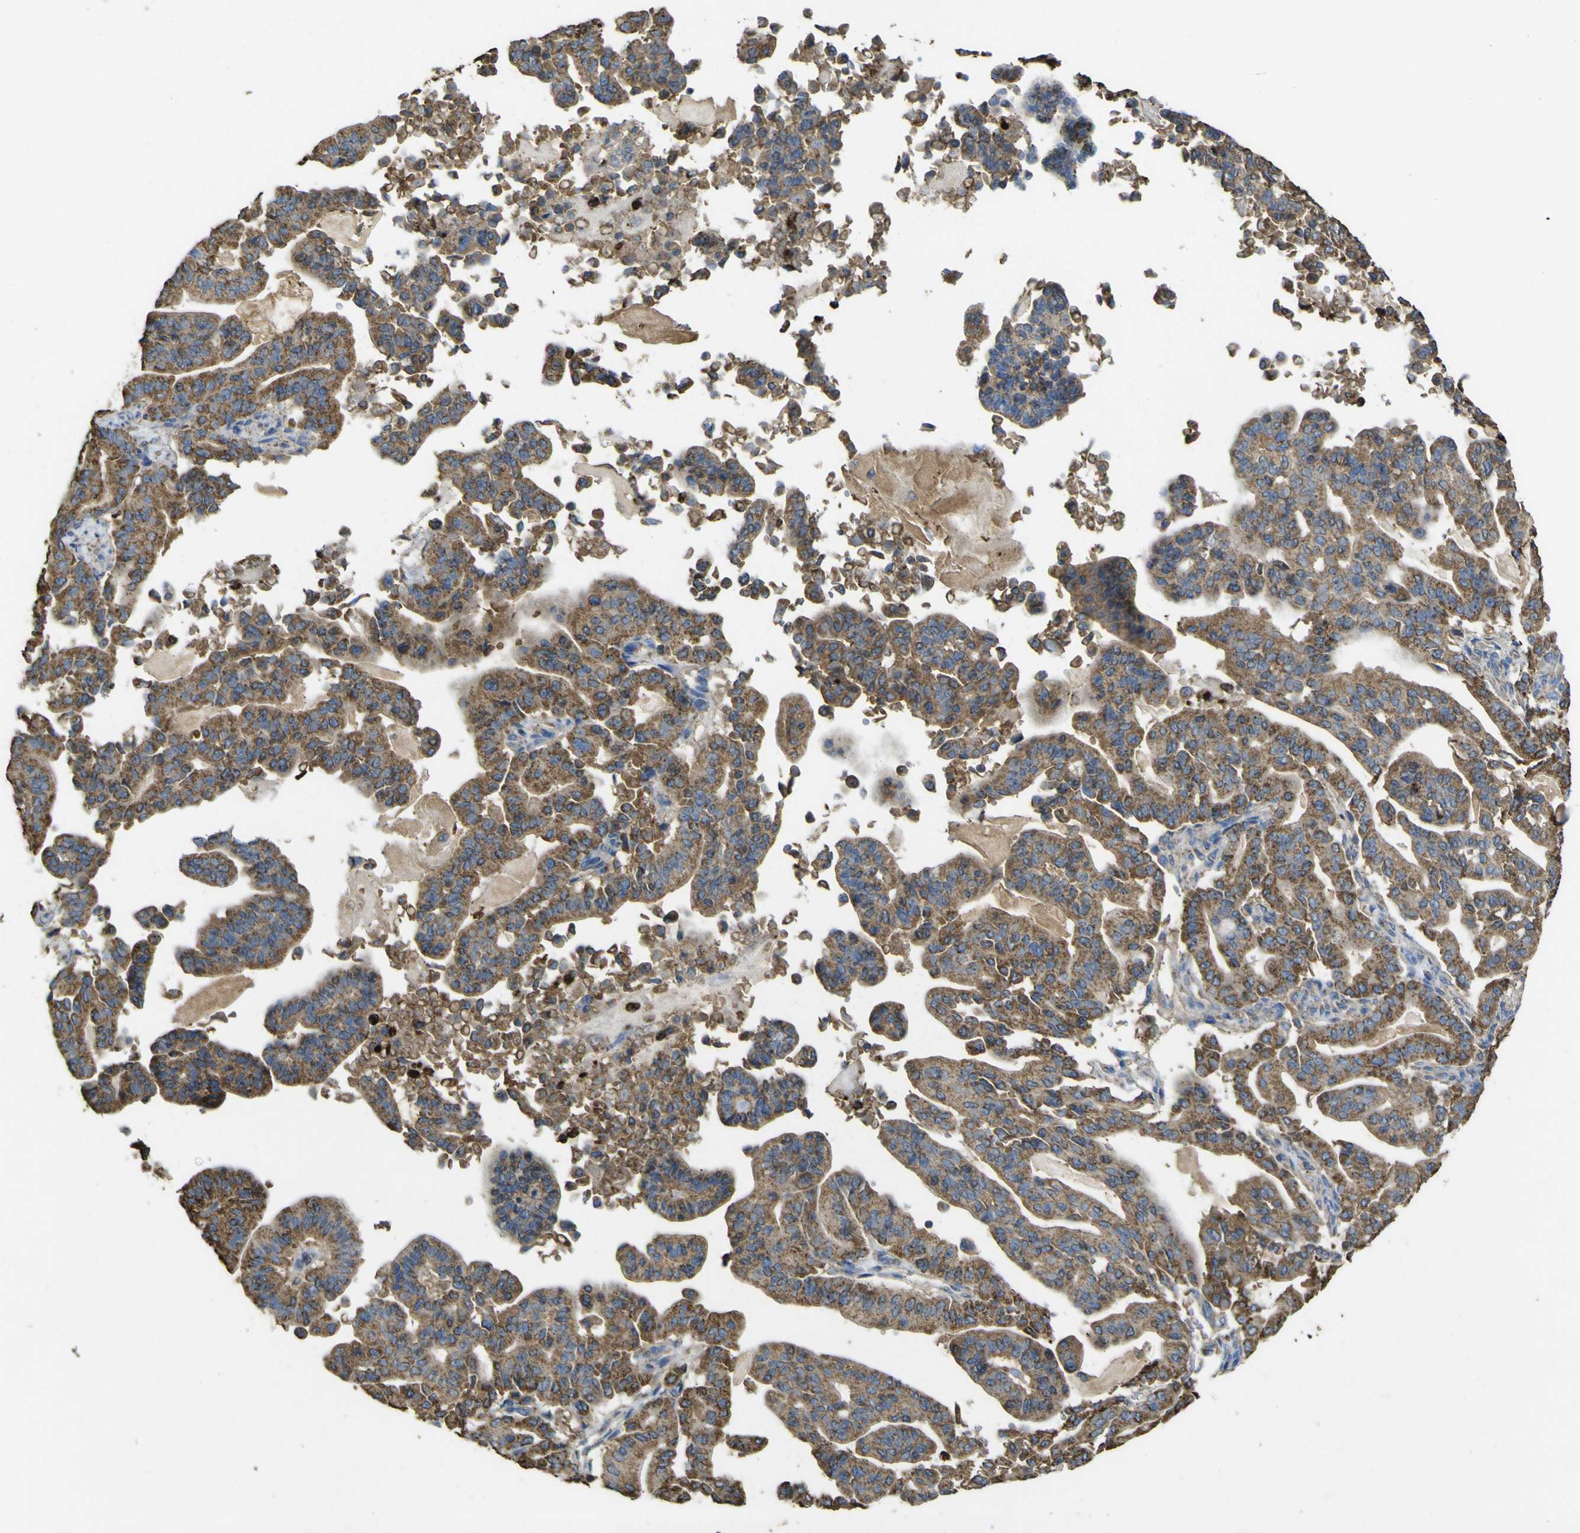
{"staining": {"intensity": "moderate", "quantity": ">75%", "location": "cytoplasmic/membranous"}, "tissue": "pancreatic cancer", "cell_type": "Tumor cells", "image_type": "cancer", "snomed": [{"axis": "morphology", "description": "Adenocarcinoma, NOS"}, {"axis": "topography", "description": "Pancreas"}], "caption": "Immunohistochemistry (DAB) staining of pancreatic cancer (adenocarcinoma) reveals moderate cytoplasmic/membranous protein staining in about >75% of tumor cells.", "gene": "ACSL3", "patient": {"sex": "male", "age": 63}}